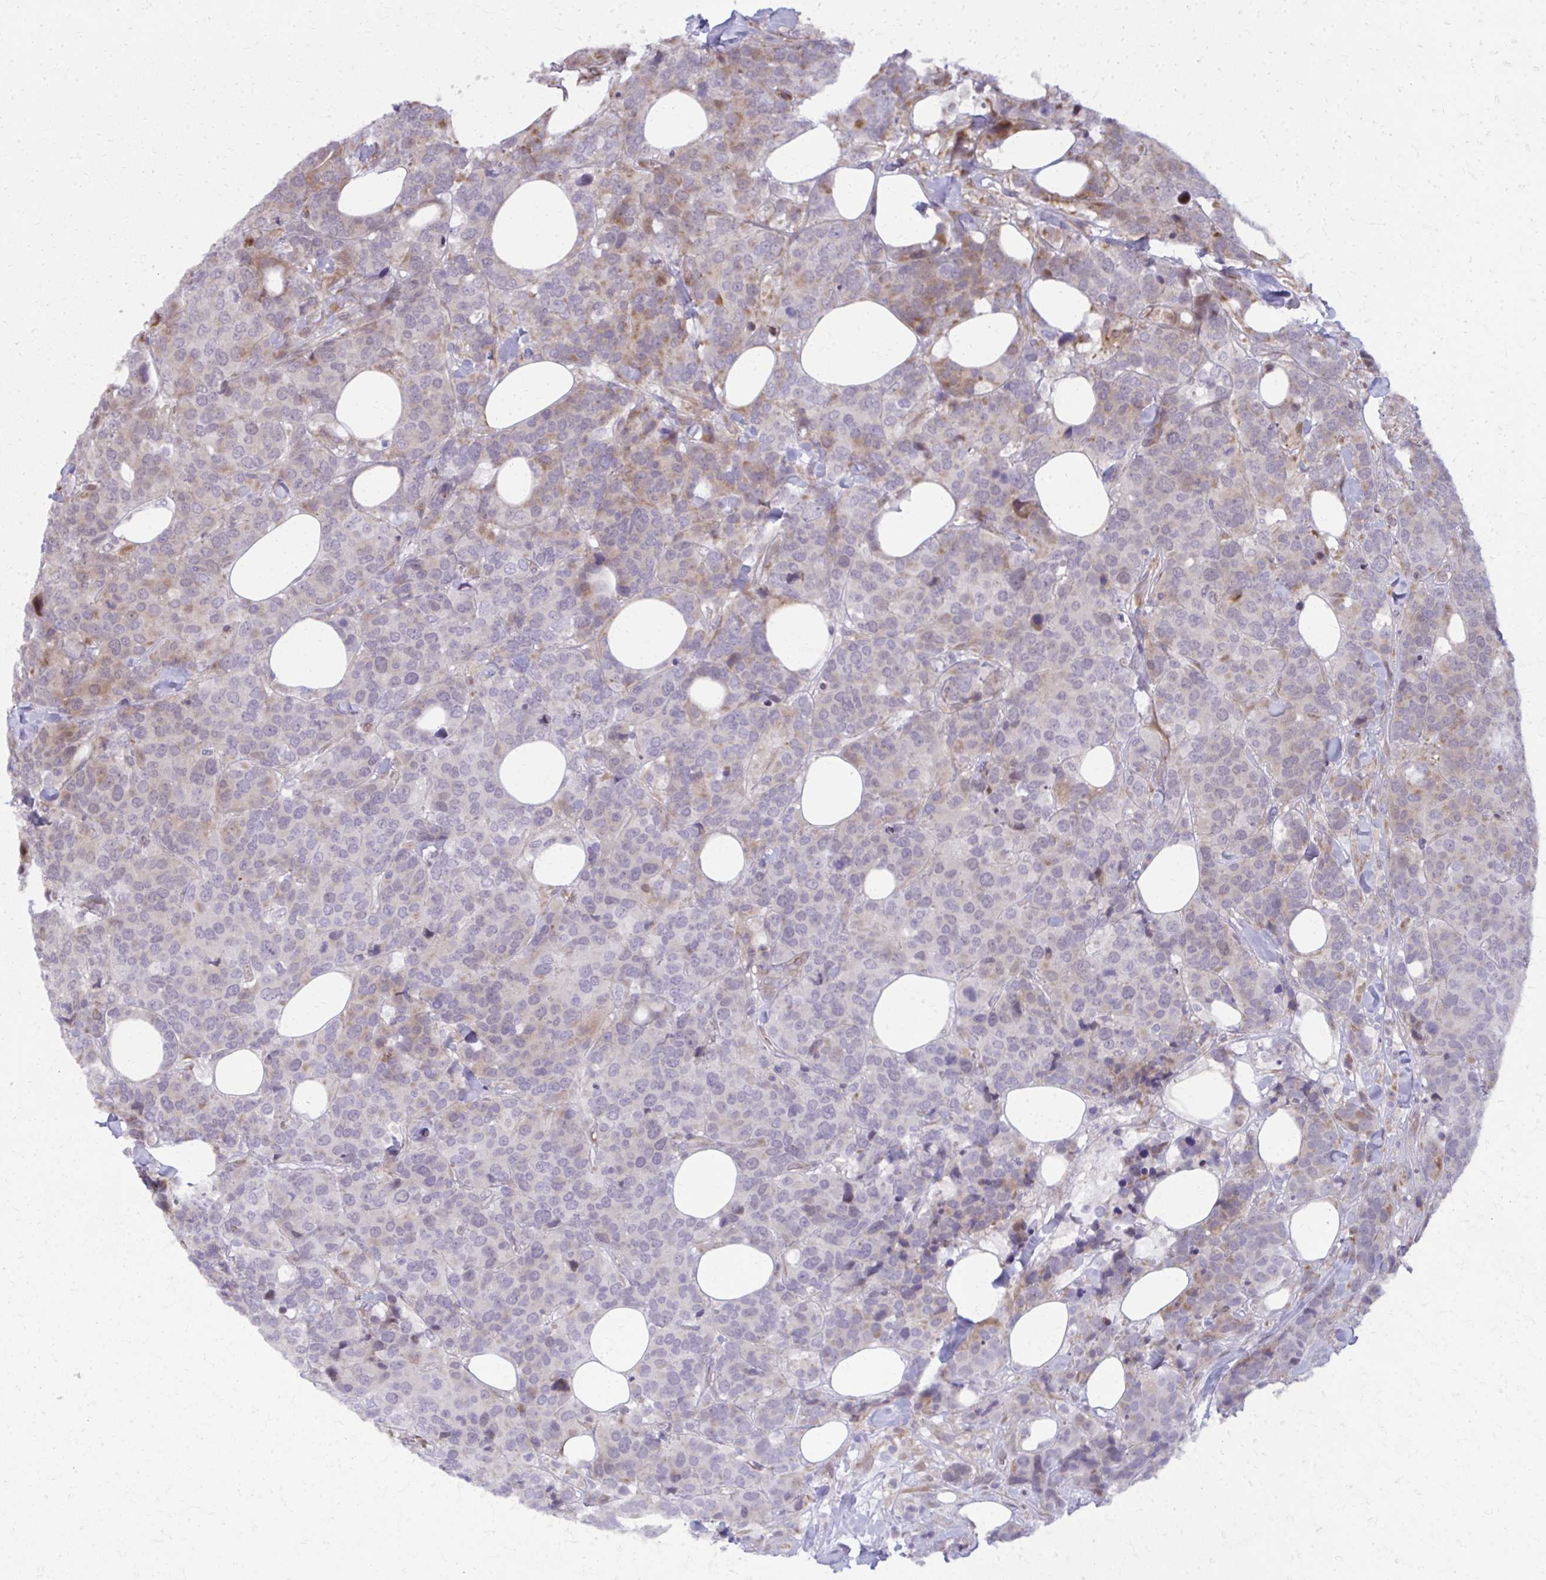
{"staining": {"intensity": "moderate", "quantity": "<25%", "location": "cytoplasmic/membranous"}, "tissue": "breast cancer", "cell_type": "Tumor cells", "image_type": "cancer", "snomed": [{"axis": "morphology", "description": "Lobular carcinoma"}, {"axis": "topography", "description": "Breast"}], "caption": "Immunohistochemistry (IHC) staining of breast cancer, which reveals low levels of moderate cytoplasmic/membranous expression in approximately <25% of tumor cells indicating moderate cytoplasmic/membranous protein expression. The staining was performed using DAB (3,3'-diaminobenzidine) (brown) for protein detection and nuclei were counterstained in hematoxylin (blue).", "gene": "MAF1", "patient": {"sex": "female", "age": 59}}